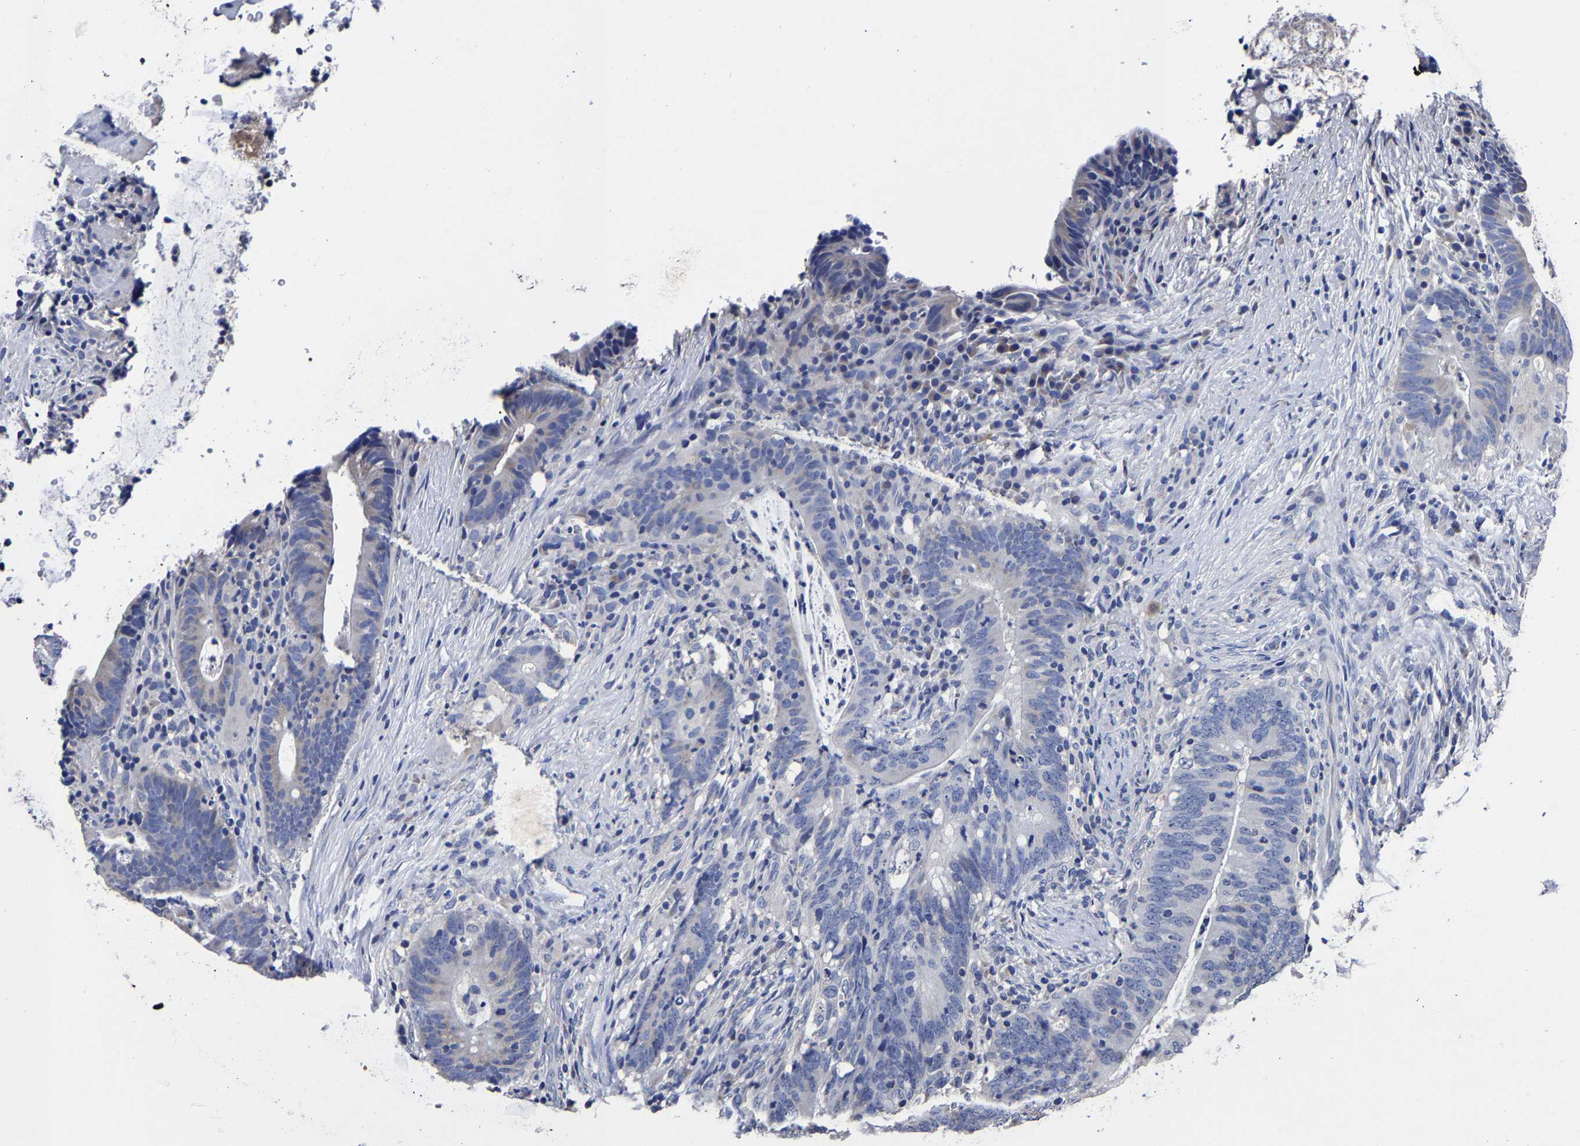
{"staining": {"intensity": "negative", "quantity": "none", "location": "none"}, "tissue": "colorectal cancer", "cell_type": "Tumor cells", "image_type": "cancer", "snomed": [{"axis": "morphology", "description": "Adenocarcinoma, NOS"}, {"axis": "topography", "description": "Colon"}], "caption": "Colorectal cancer (adenocarcinoma) was stained to show a protein in brown. There is no significant staining in tumor cells.", "gene": "AKAP4", "patient": {"sex": "female", "age": 66}}